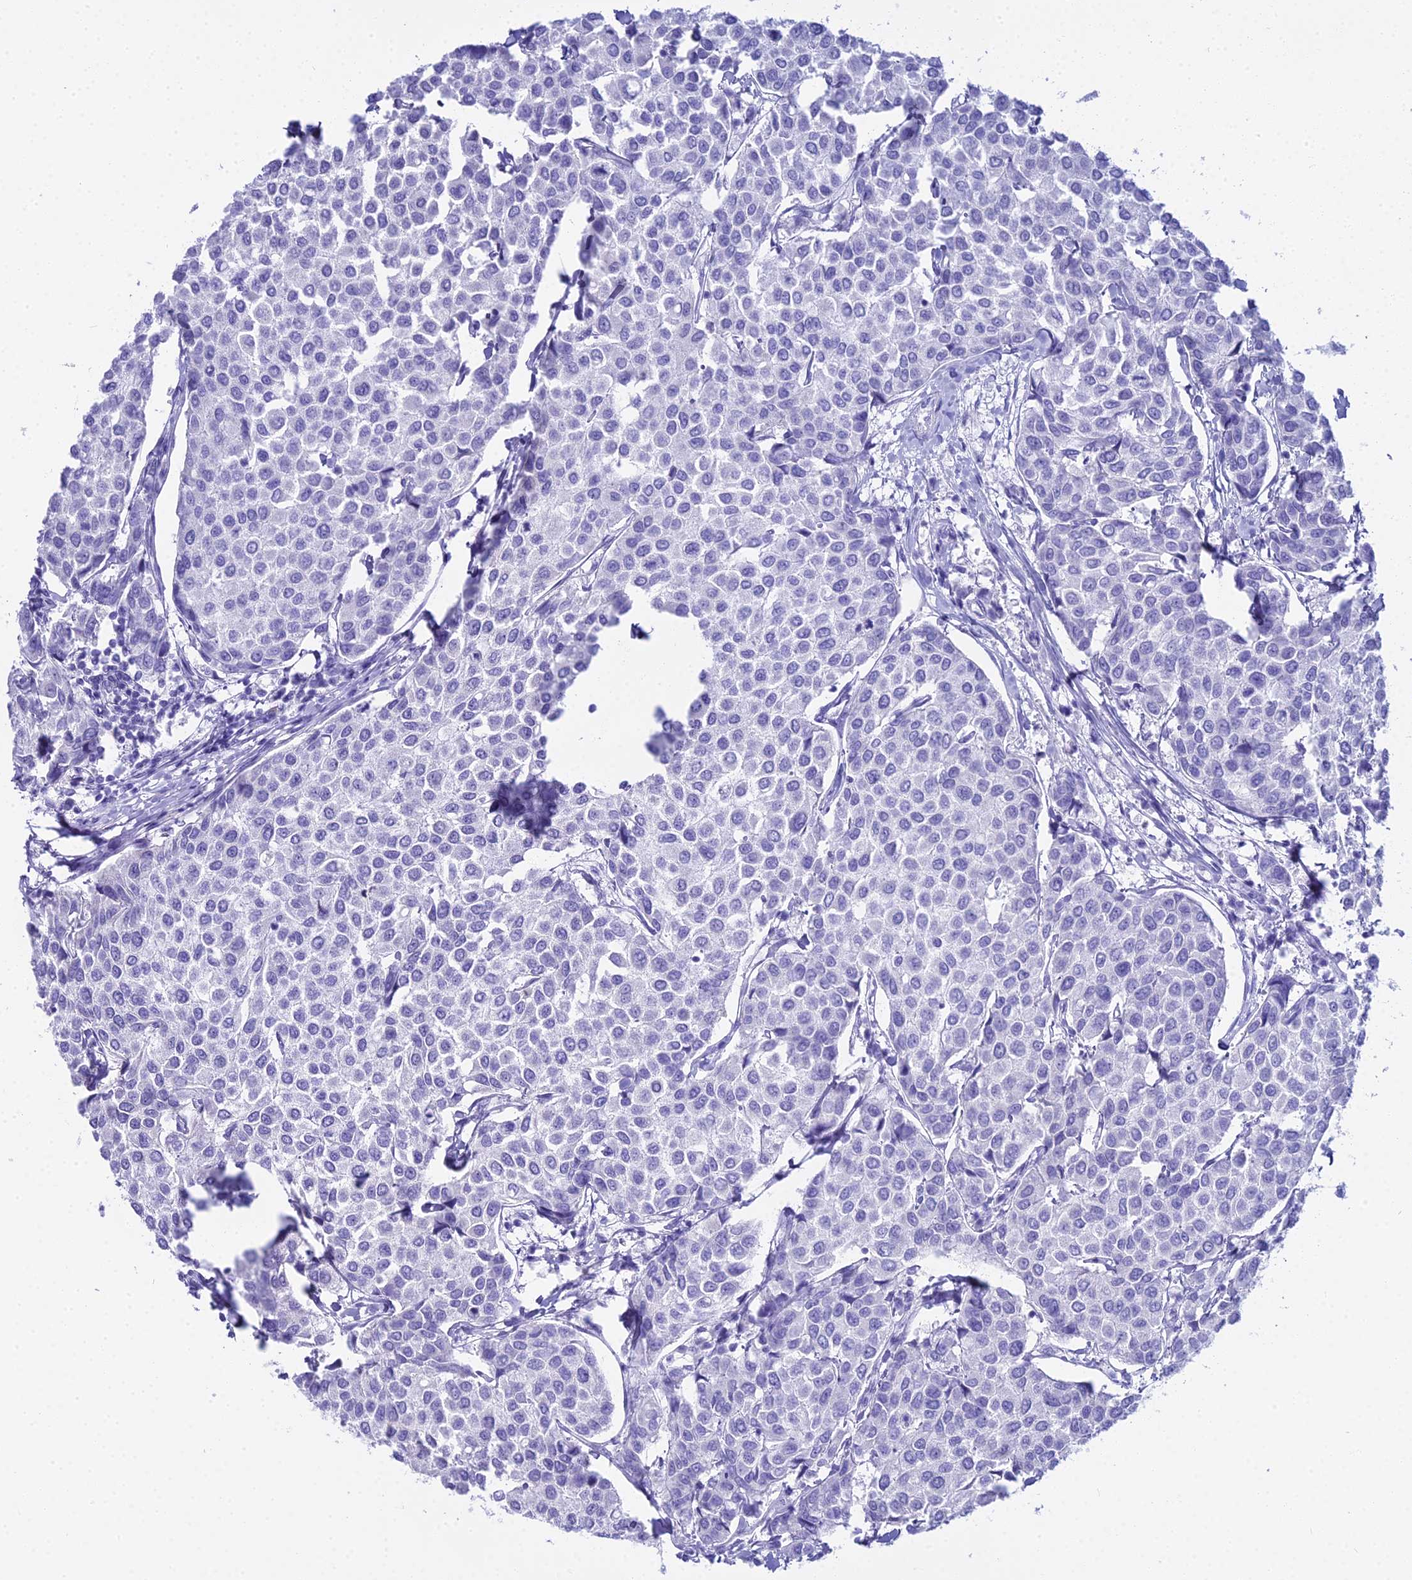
{"staining": {"intensity": "negative", "quantity": "none", "location": "none"}, "tissue": "breast cancer", "cell_type": "Tumor cells", "image_type": "cancer", "snomed": [{"axis": "morphology", "description": "Duct carcinoma"}, {"axis": "topography", "description": "Breast"}], "caption": "DAB (3,3'-diaminobenzidine) immunohistochemical staining of breast cancer demonstrates no significant positivity in tumor cells. (Immunohistochemistry, brightfield microscopy, high magnification).", "gene": "CGB2", "patient": {"sex": "female", "age": 55}}